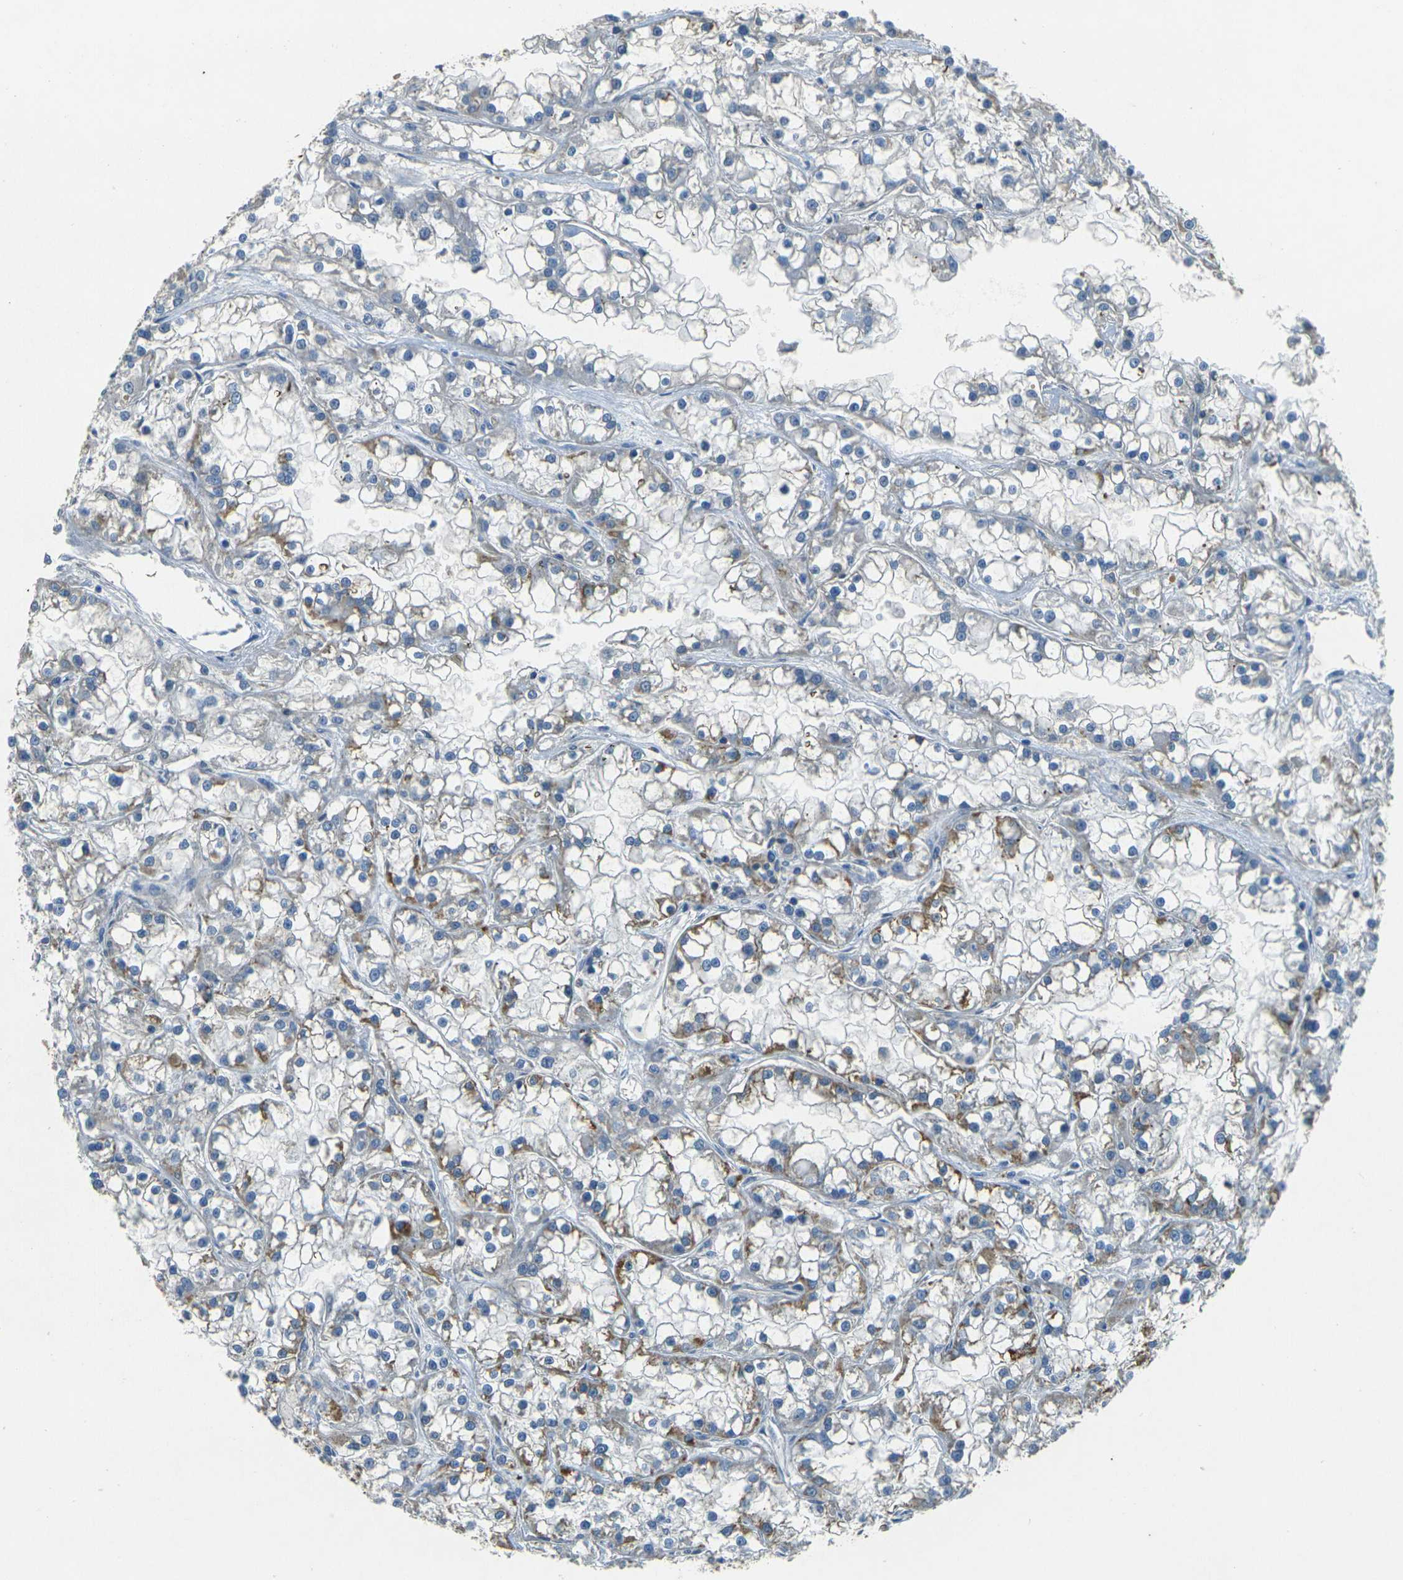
{"staining": {"intensity": "weak", "quantity": "<25%", "location": "cytoplasmic/membranous"}, "tissue": "renal cancer", "cell_type": "Tumor cells", "image_type": "cancer", "snomed": [{"axis": "morphology", "description": "Adenocarcinoma, NOS"}, {"axis": "topography", "description": "Kidney"}], "caption": "The micrograph demonstrates no significant expression in tumor cells of adenocarcinoma (renal).", "gene": "EPHA7", "patient": {"sex": "female", "age": 52}}